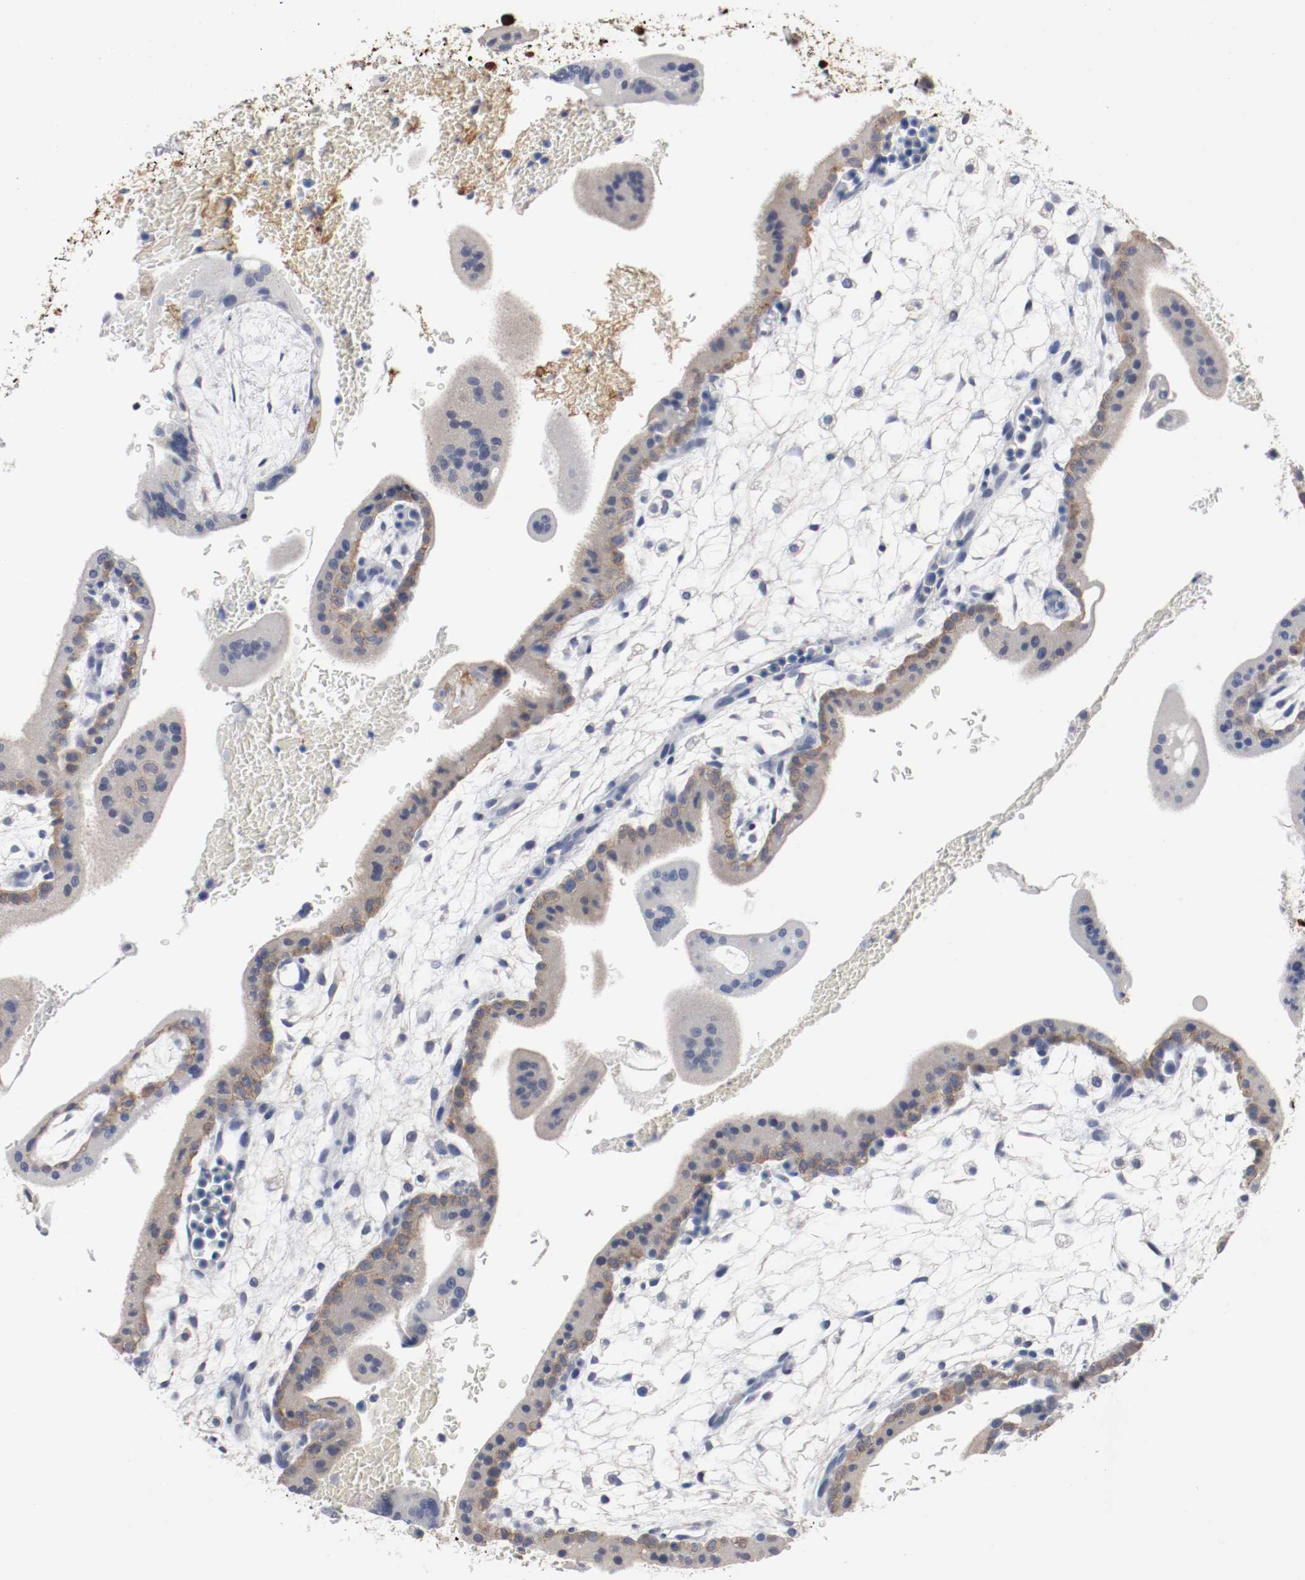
{"staining": {"intensity": "negative", "quantity": "none", "location": "none"}, "tissue": "placenta", "cell_type": "Decidual cells", "image_type": "normal", "snomed": [{"axis": "morphology", "description": "Normal tissue, NOS"}, {"axis": "topography", "description": "Placenta"}], "caption": "This is a image of immunohistochemistry (IHC) staining of benign placenta, which shows no positivity in decidual cells. Nuclei are stained in blue.", "gene": "TNC", "patient": {"sex": "female", "age": 35}}